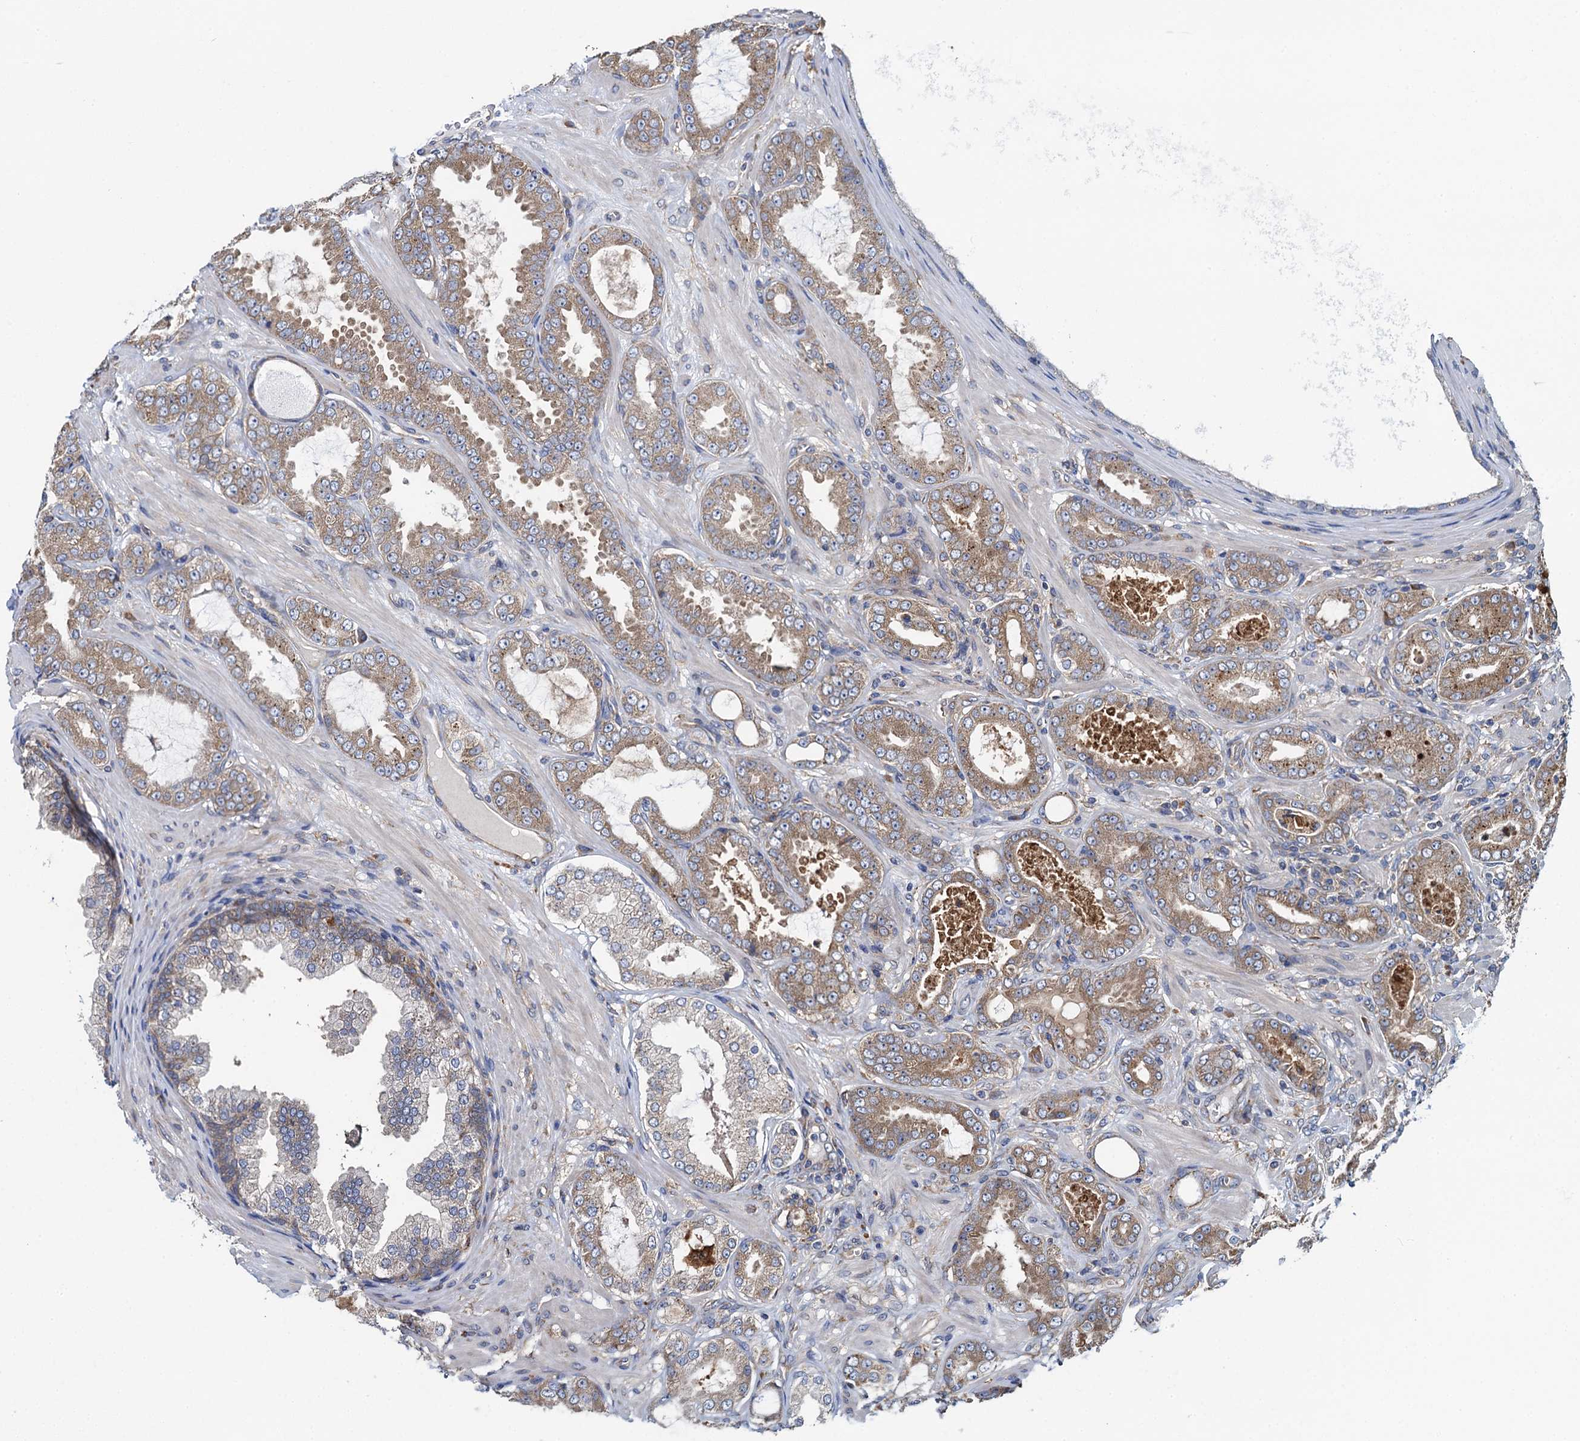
{"staining": {"intensity": "moderate", "quantity": "<25%", "location": "cytoplasmic/membranous"}, "tissue": "prostate cancer", "cell_type": "Tumor cells", "image_type": "cancer", "snomed": [{"axis": "morphology", "description": "Adenocarcinoma, Low grade"}, {"axis": "topography", "description": "Prostate"}], "caption": "This photomicrograph shows IHC staining of prostate adenocarcinoma (low-grade), with low moderate cytoplasmic/membranous staining in approximately <25% of tumor cells.", "gene": "ADCY9", "patient": {"sex": "male", "age": 63}}